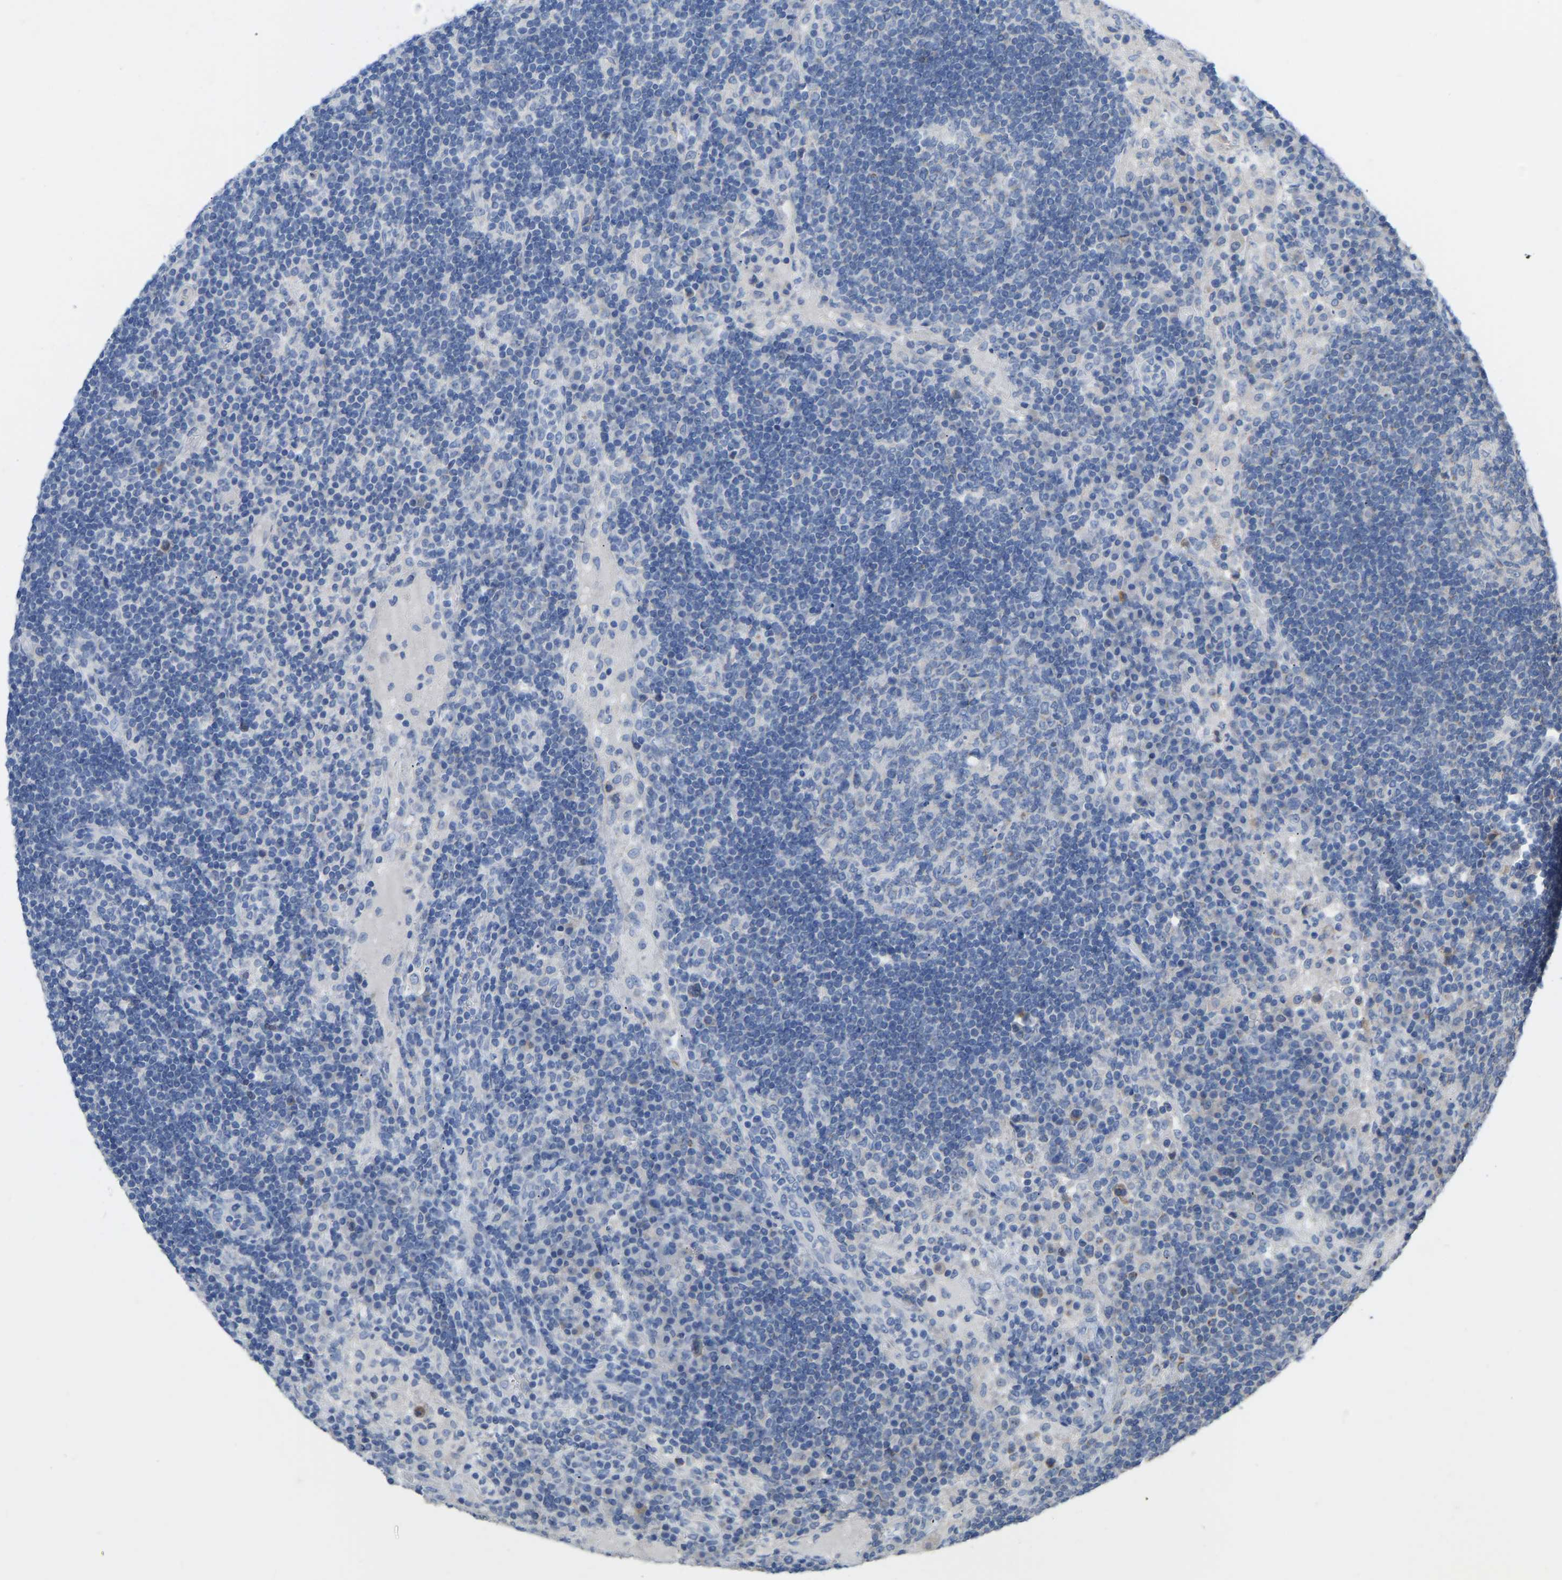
{"staining": {"intensity": "negative", "quantity": "none", "location": "none"}, "tissue": "lymph node", "cell_type": "Germinal center cells", "image_type": "normal", "snomed": [{"axis": "morphology", "description": "Normal tissue, NOS"}, {"axis": "topography", "description": "Lymph node"}], "caption": "This is a image of IHC staining of unremarkable lymph node, which shows no staining in germinal center cells.", "gene": "OLIG2", "patient": {"sex": "female", "age": 53}}